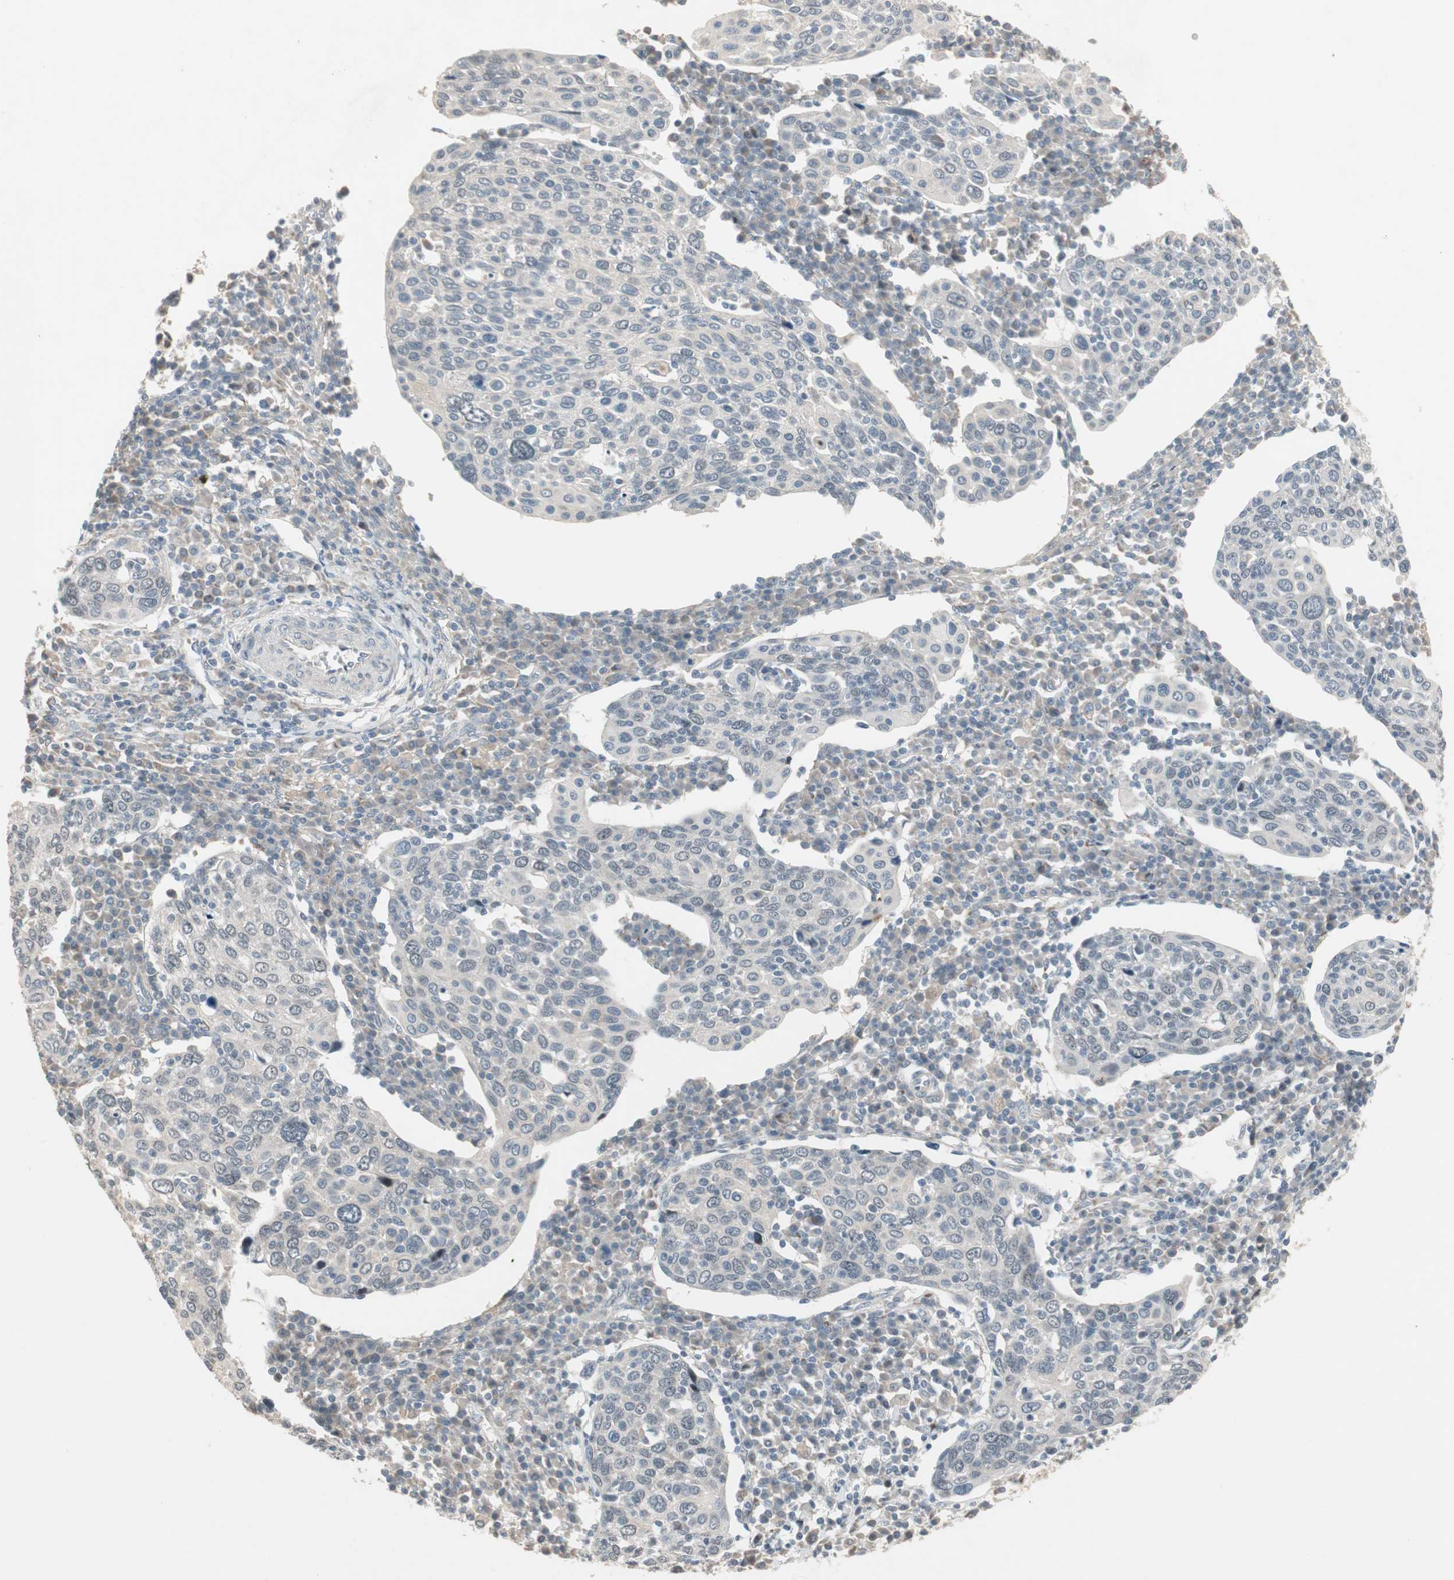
{"staining": {"intensity": "weak", "quantity": "<25%", "location": "cytoplasmic/membranous,nuclear"}, "tissue": "cervical cancer", "cell_type": "Tumor cells", "image_type": "cancer", "snomed": [{"axis": "morphology", "description": "Squamous cell carcinoma, NOS"}, {"axis": "topography", "description": "Cervix"}], "caption": "Immunohistochemistry image of cervical squamous cell carcinoma stained for a protein (brown), which exhibits no expression in tumor cells.", "gene": "SNX4", "patient": {"sex": "female", "age": 40}}